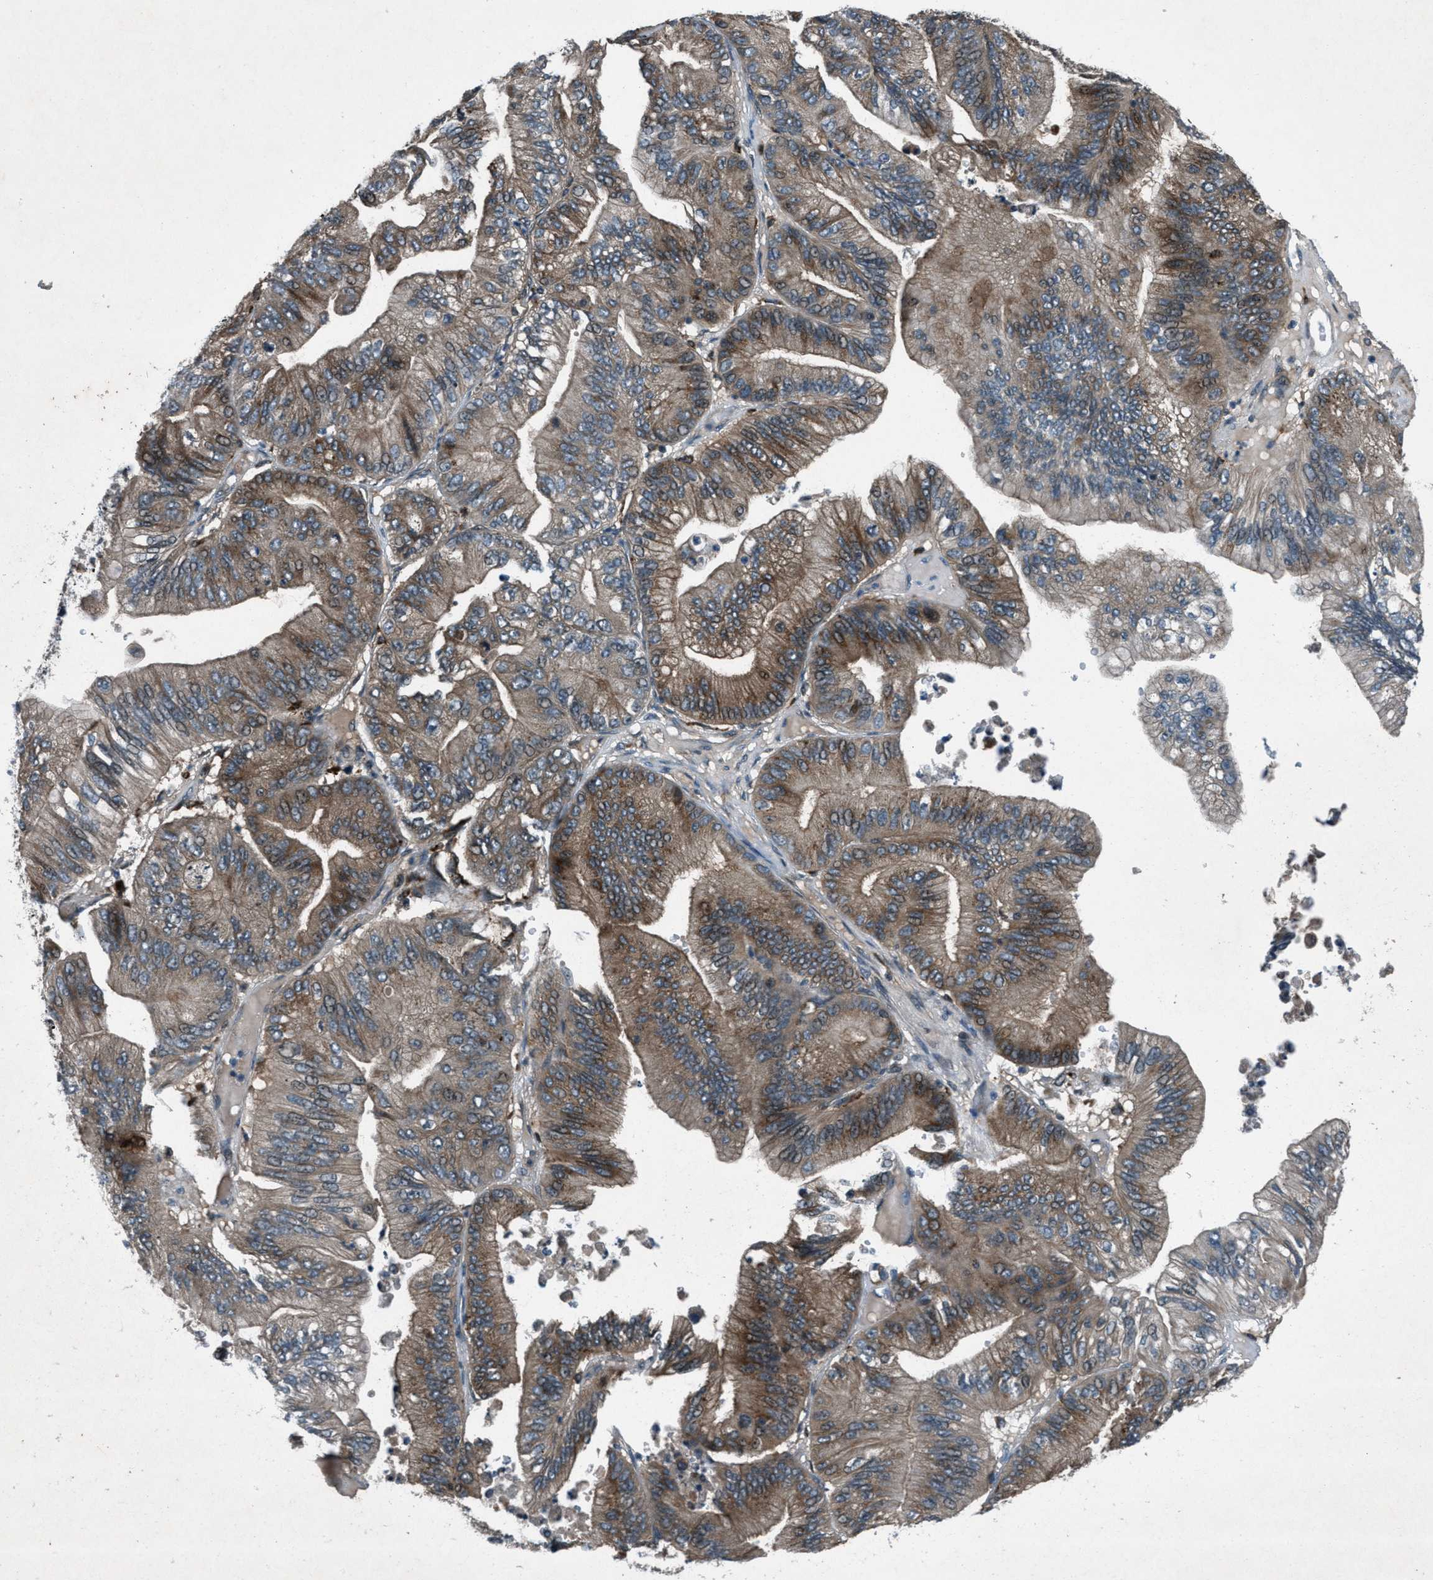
{"staining": {"intensity": "moderate", "quantity": ">75%", "location": "cytoplasmic/membranous"}, "tissue": "ovarian cancer", "cell_type": "Tumor cells", "image_type": "cancer", "snomed": [{"axis": "morphology", "description": "Cystadenocarcinoma, mucinous, NOS"}, {"axis": "topography", "description": "Ovary"}], "caption": "This micrograph shows immunohistochemistry staining of human ovarian cancer (mucinous cystadenocarcinoma), with medium moderate cytoplasmic/membranous expression in approximately >75% of tumor cells.", "gene": "EPSTI1", "patient": {"sex": "female", "age": 61}}